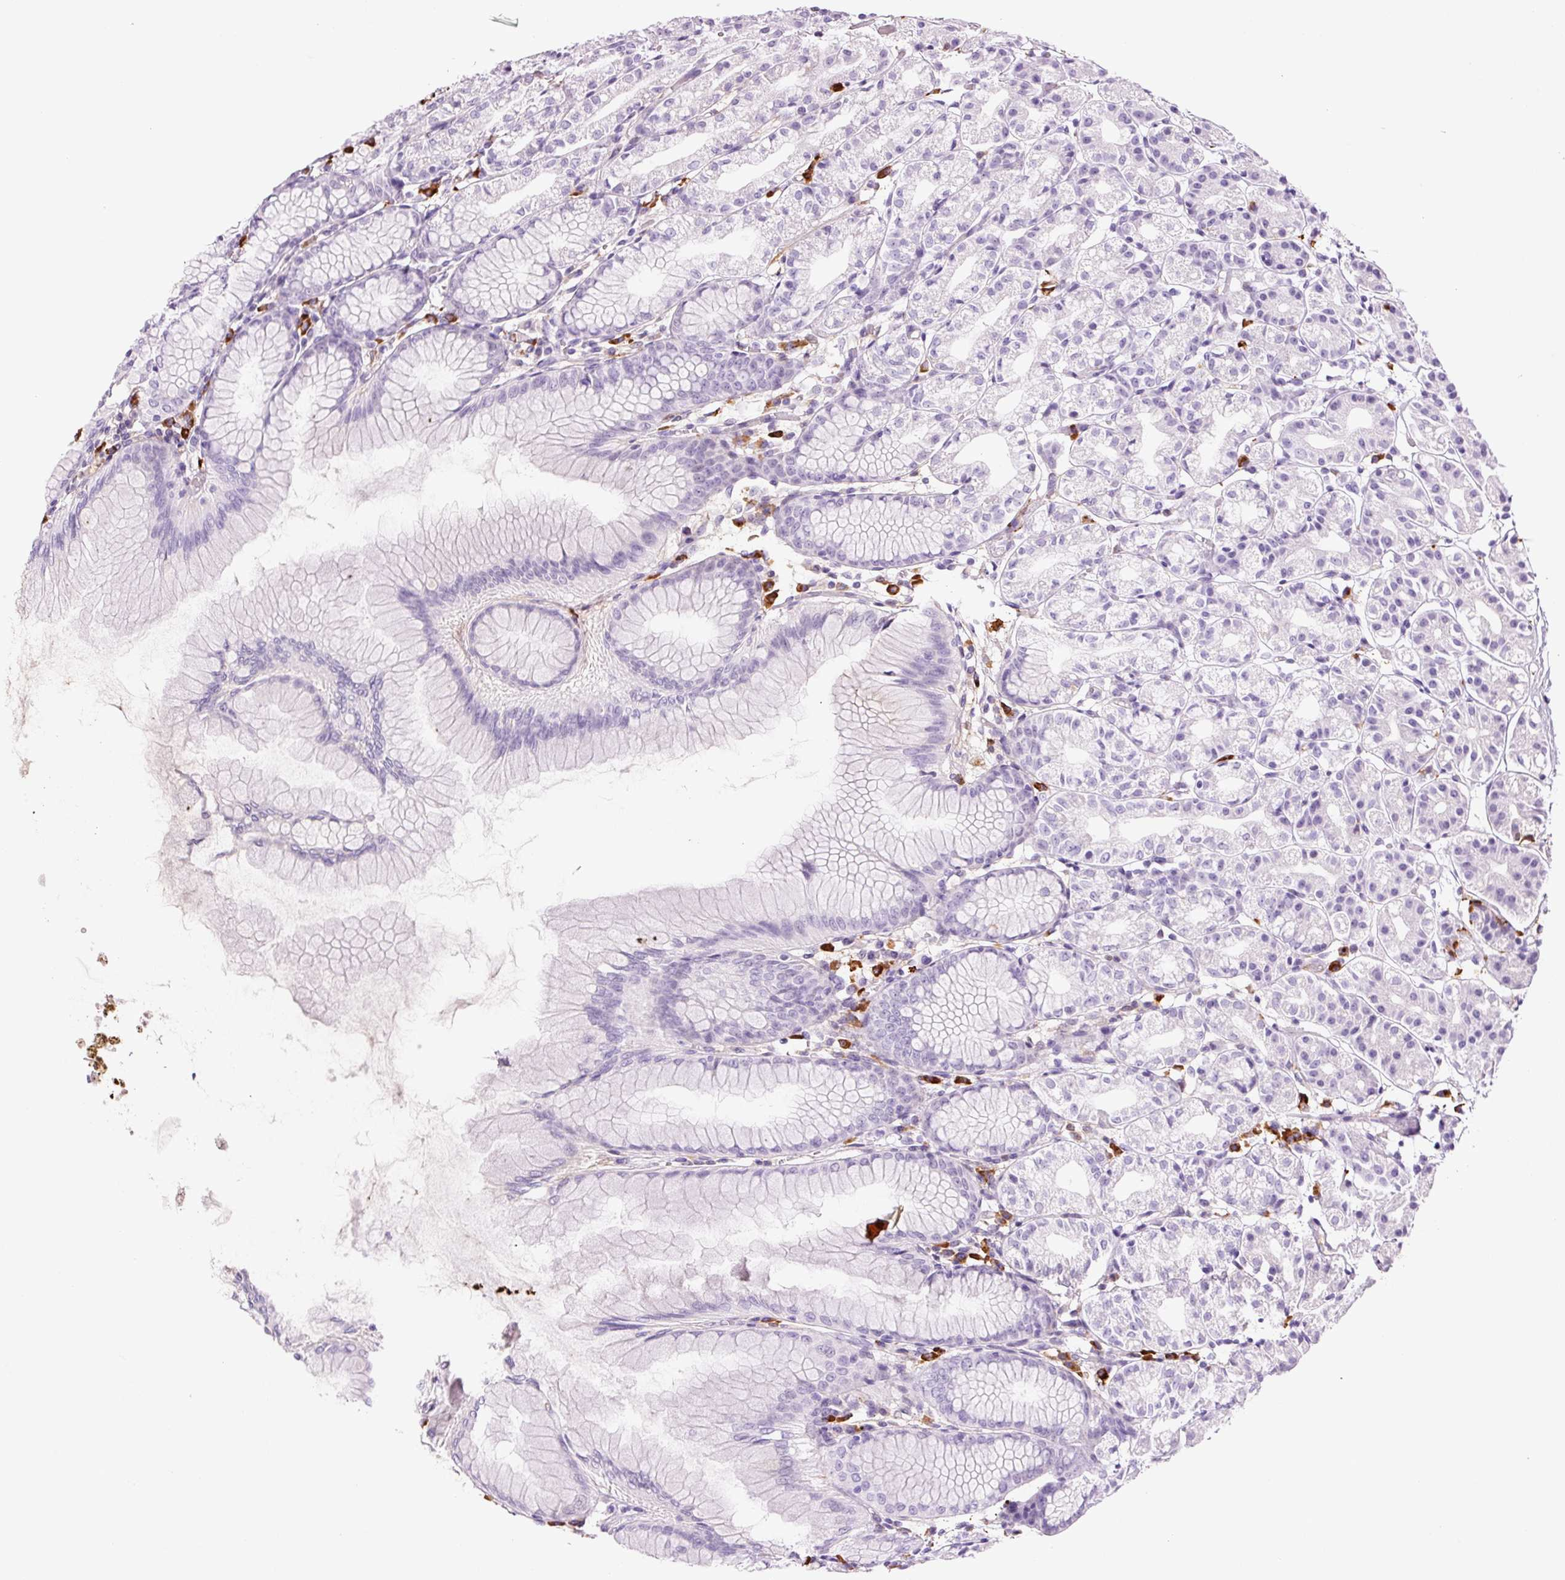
{"staining": {"intensity": "negative", "quantity": "none", "location": "none"}, "tissue": "stomach", "cell_type": "Glandular cells", "image_type": "normal", "snomed": [{"axis": "morphology", "description": "Normal tissue, NOS"}, {"axis": "topography", "description": "Stomach"}], "caption": "This image is of normal stomach stained with immunohistochemistry (IHC) to label a protein in brown with the nuclei are counter-stained blue. There is no expression in glandular cells. (IHC, brightfield microscopy, high magnification).", "gene": "KLF1", "patient": {"sex": "female", "age": 57}}